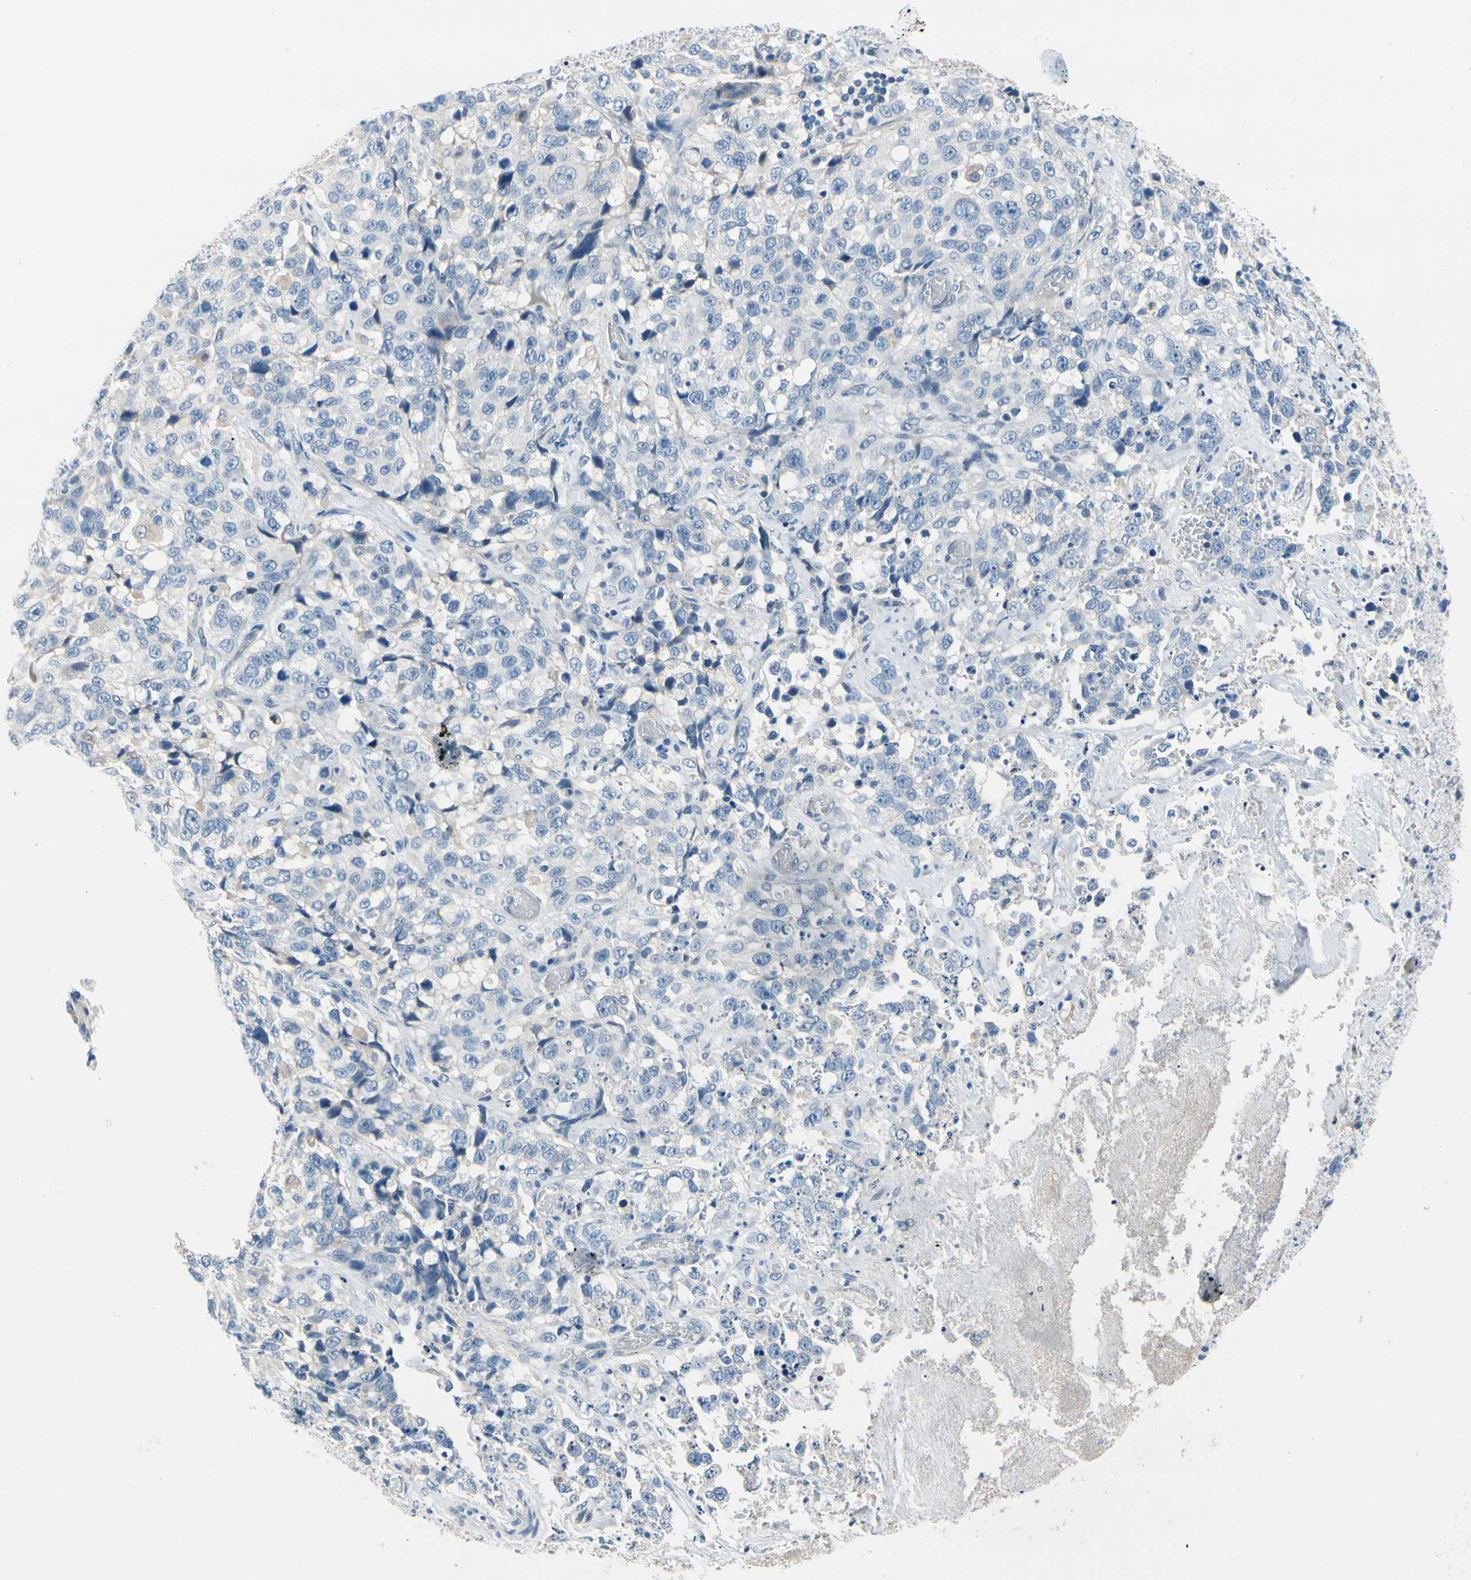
{"staining": {"intensity": "negative", "quantity": "none", "location": "none"}, "tissue": "stomach cancer", "cell_type": "Tumor cells", "image_type": "cancer", "snomed": [{"axis": "morphology", "description": "Normal tissue, NOS"}, {"axis": "morphology", "description": "Adenocarcinoma, NOS"}, {"axis": "topography", "description": "Stomach"}], "caption": "The micrograph reveals no staining of tumor cells in adenocarcinoma (stomach).", "gene": "FCER2", "patient": {"sex": "male", "age": 48}}